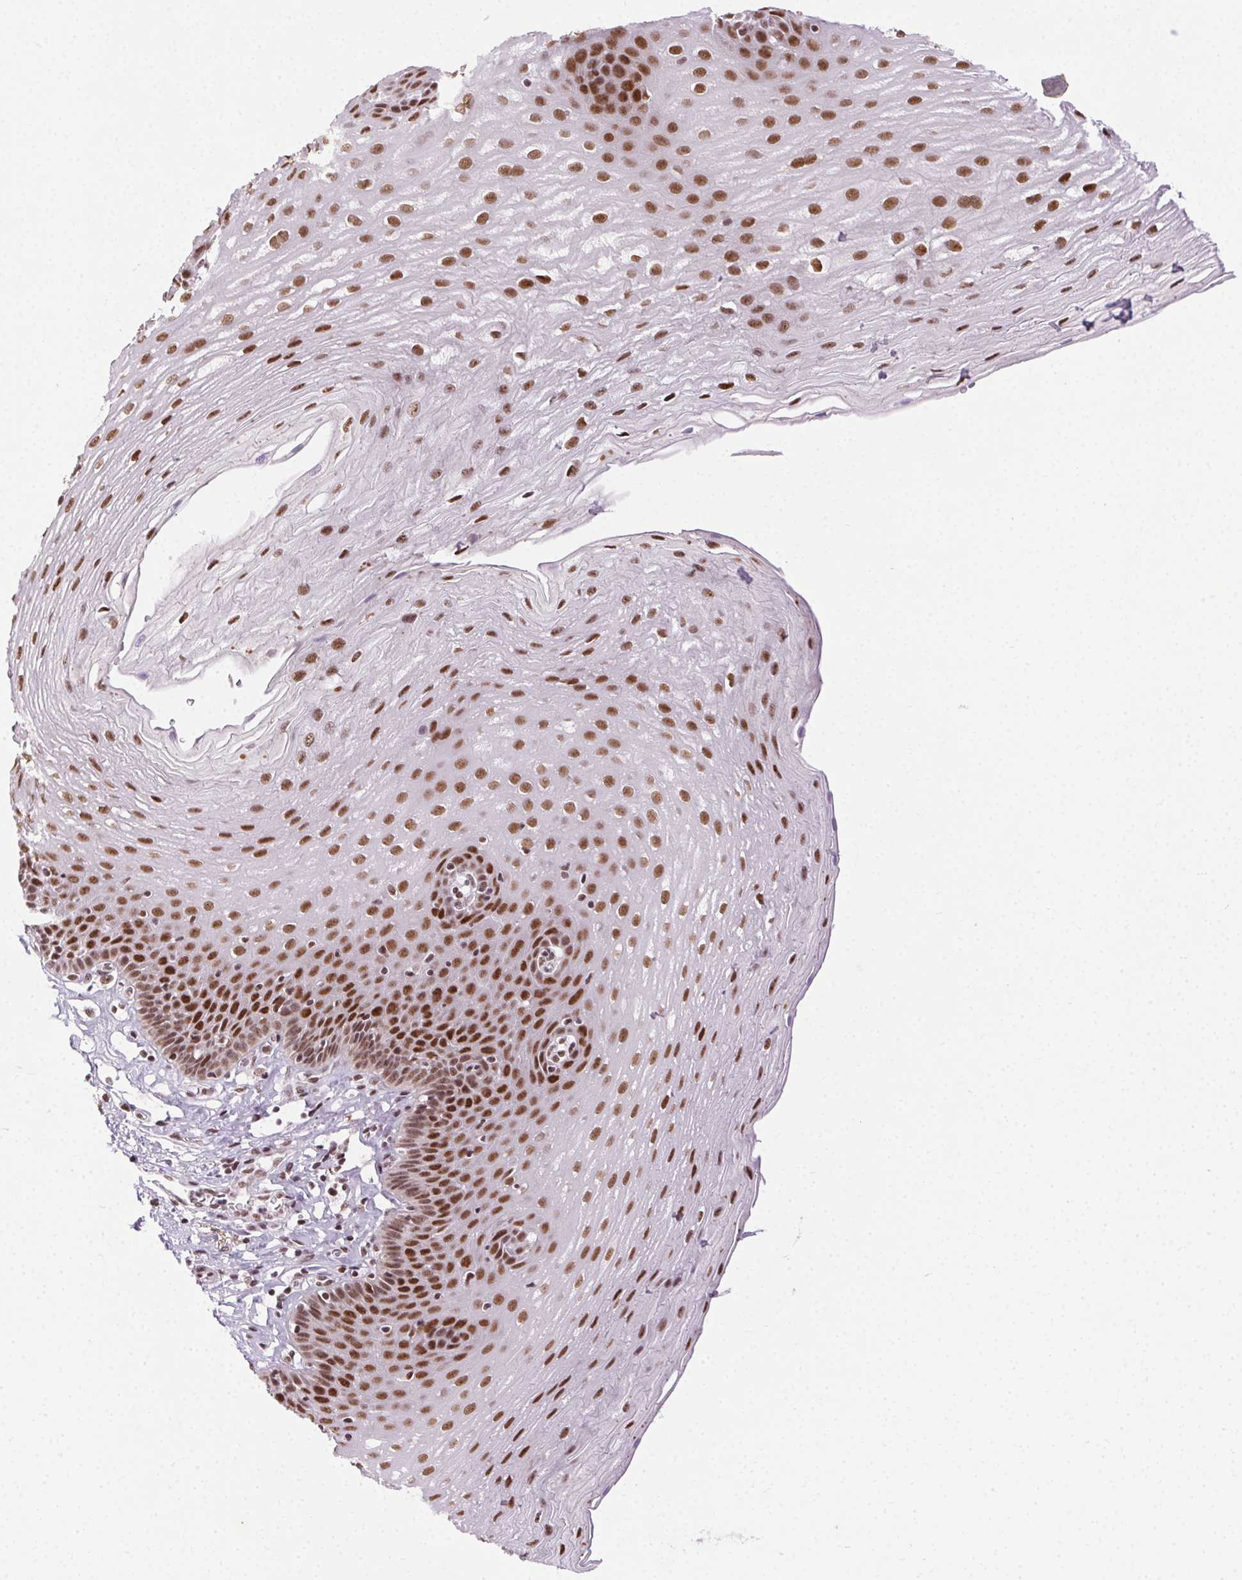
{"staining": {"intensity": "moderate", "quantity": ">75%", "location": "nuclear"}, "tissue": "esophagus", "cell_type": "Squamous epithelial cells", "image_type": "normal", "snomed": [{"axis": "morphology", "description": "Normal tissue, NOS"}, {"axis": "topography", "description": "Esophagus"}], "caption": "Brown immunohistochemical staining in benign esophagus demonstrates moderate nuclear positivity in about >75% of squamous epithelial cells.", "gene": "TRA2B", "patient": {"sex": "female", "age": 81}}